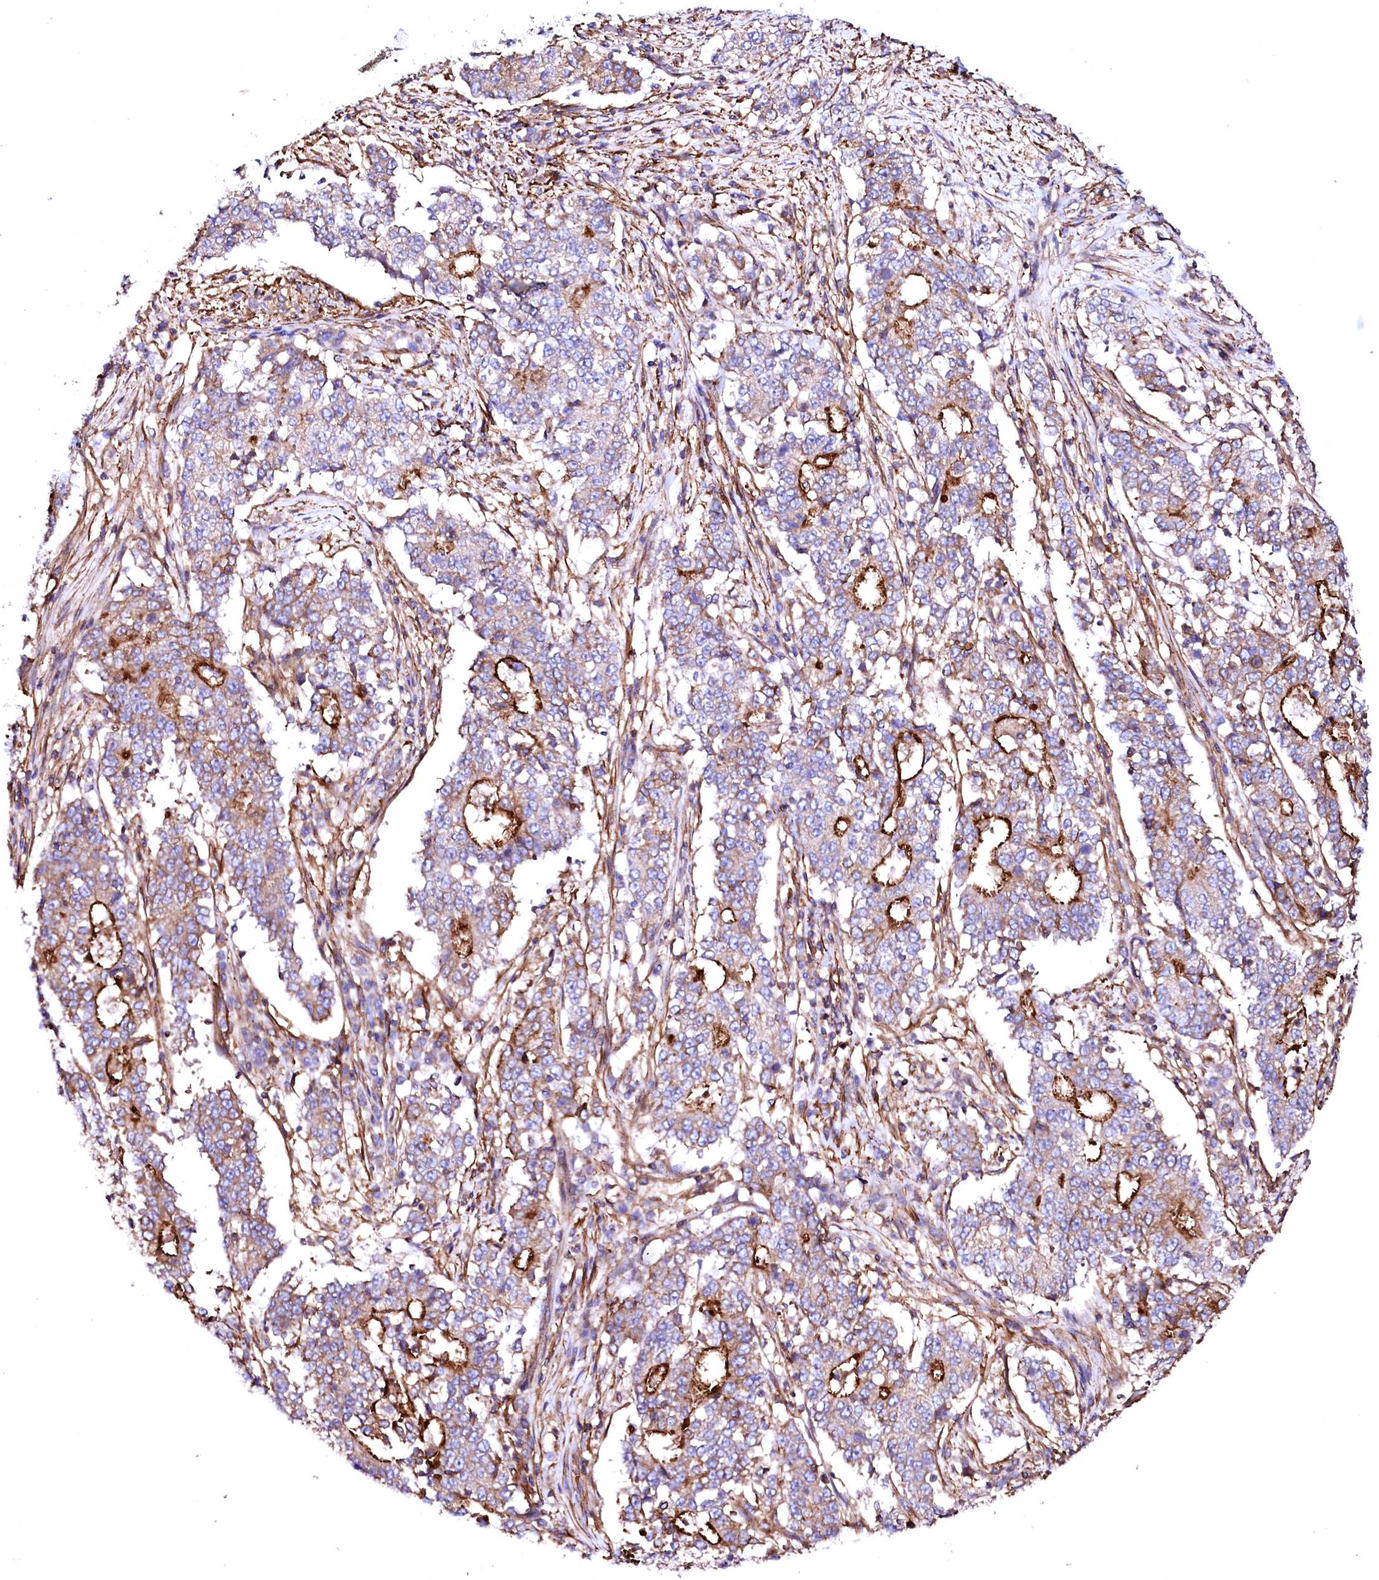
{"staining": {"intensity": "strong", "quantity": "25%-75%", "location": "cytoplasmic/membranous"}, "tissue": "stomach cancer", "cell_type": "Tumor cells", "image_type": "cancer", "snomed": [{"axis": "morphology", "description": "Adenocarcinoma, NOS"}, {"axis": "topography", "description": "Stomach"}], "caption": "Immunohistochemistry (IHC) image of neoplastic tissue: human adenocarcinoma (stomach) stained using immunohistochemistry (IHC) shows high levels of strong protein expression localized specifically in the cytoplasmic/membranous of tumor cells, appearing as a cytoplasmic/membranous brown color.", "gene": "GPR176", "patient": {"sex": "male", "age": 59}}